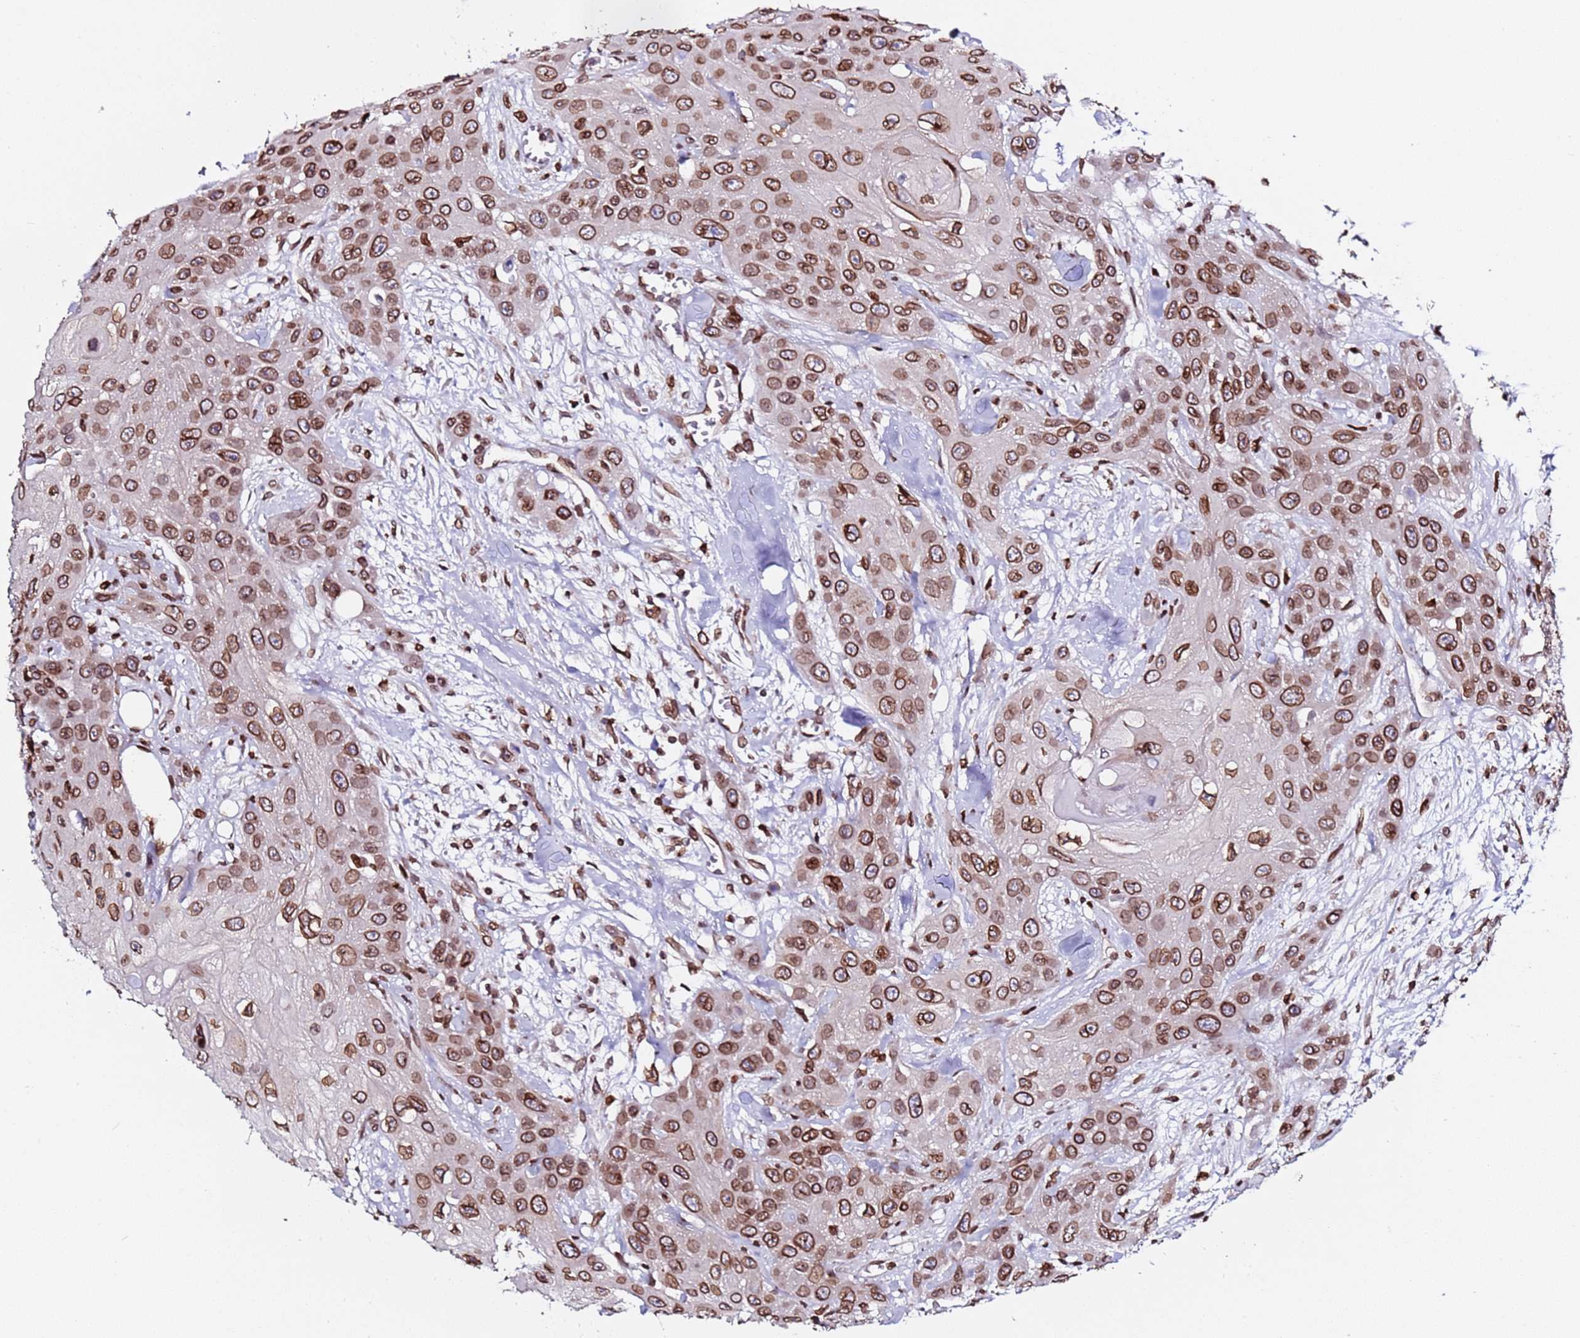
{"staining": {"intensity": "moderate", "quantity": ">75%", "location": "cytoplasmic/membranous,nuclear"}, "tissue": "head and neck cancer", "cell_type": "Tumor cells", "image_type": "cancer", "snomed": [{"axis": "morphology", "description": "Squamous cell carcinoma, NOS"}, {"axis": "topography", "description": "Head-Neck"}], "caption": "Brown immunohistochemical staining in squamous cell carcinoma (head and neck) reveals moderate cytoplasmic/membranous and nuclear expression in approximately >75% of tumor cells. (Stains: DAB (3,3'-diaminobenzidine) in brown, nuclei in blue, Microscopy: brightfield microscopy at high magnification).", "gene": "TOR1AIP1", "patient": {"sex": "male", "age": 81}}